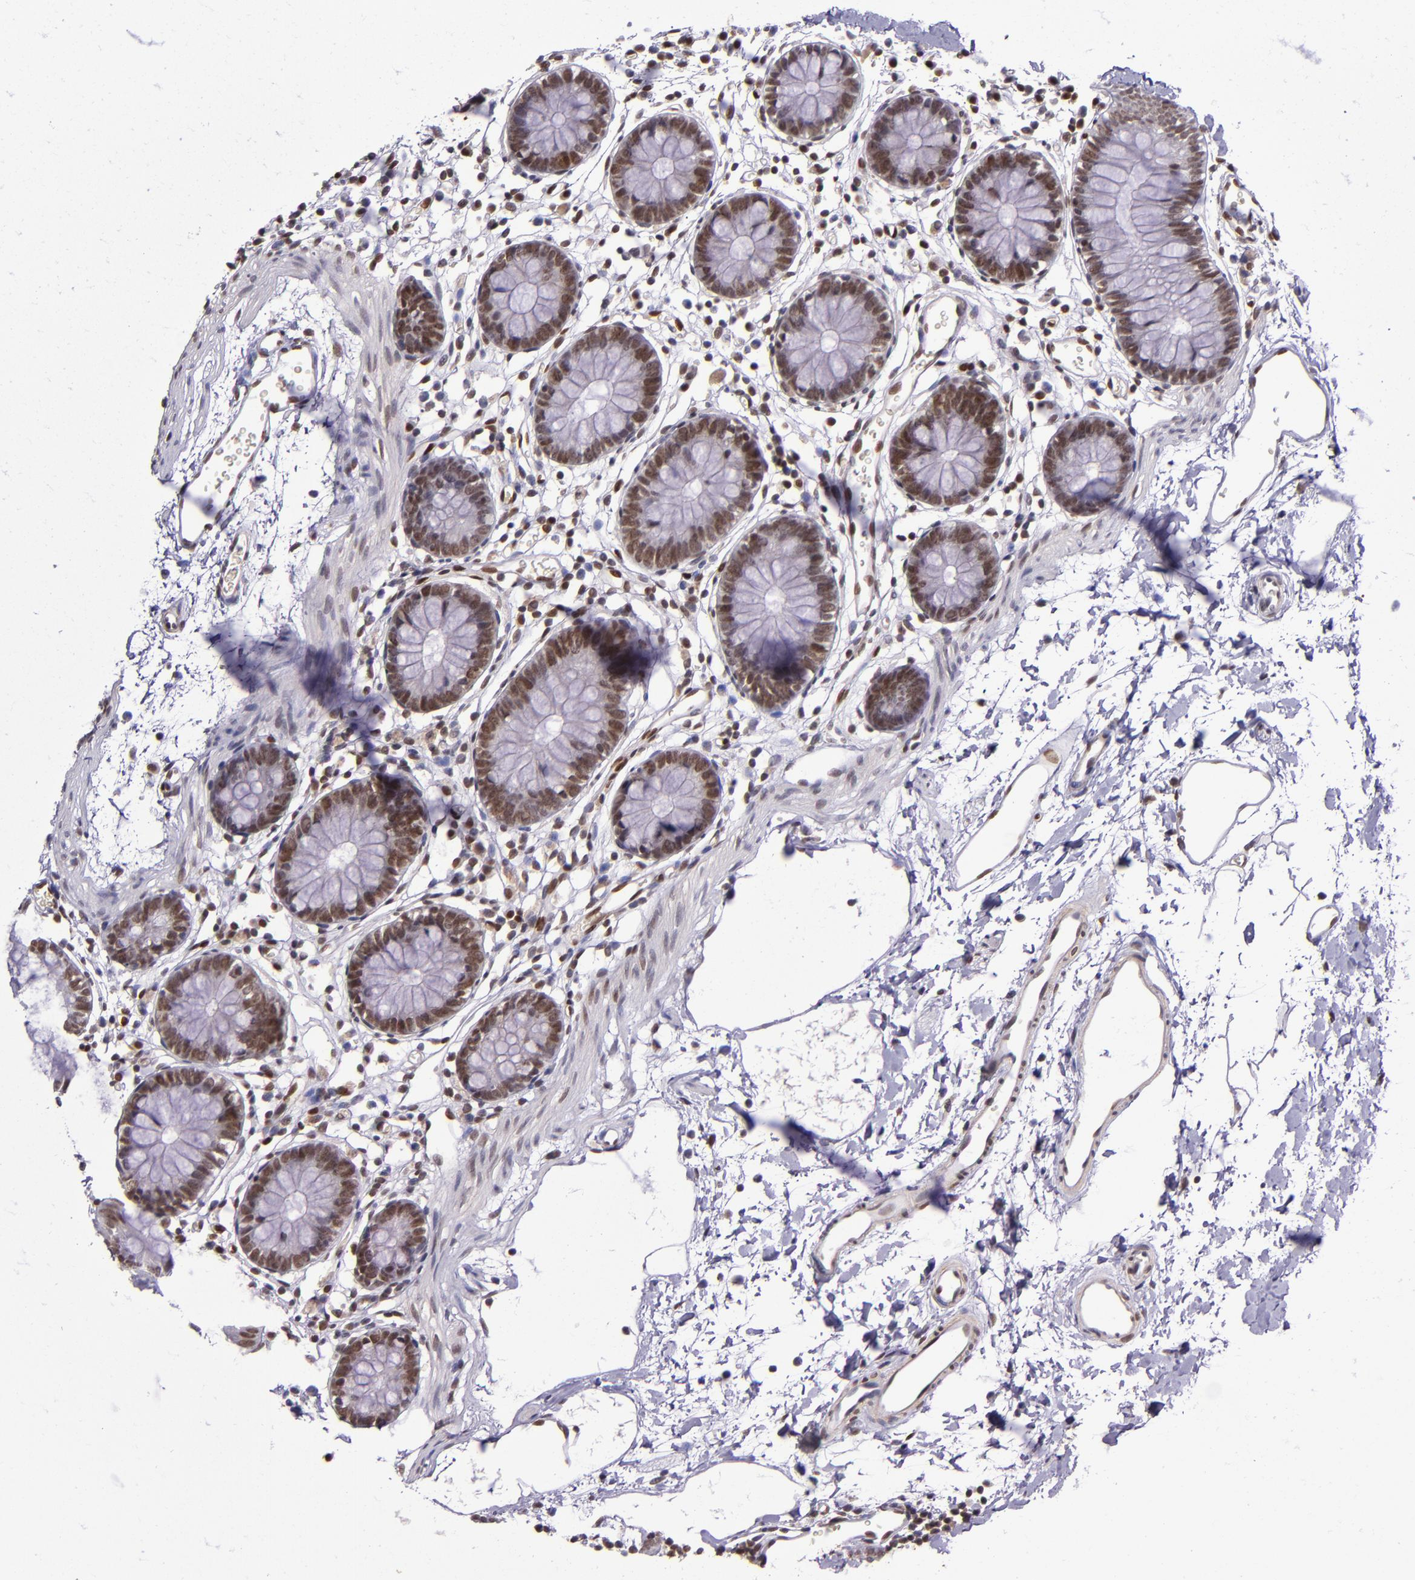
{"staining": {"intensity": "moderate", "quantity": ">75%", "location": "nuclear"}, "tissue": "colon", "cell_type": "Endothelial cells", "image_type": "normal", "snomed": [{"axis": "morphology", "description": "Normal tissue, NOS"}, {"axis": "topography", "description": "Colon"}], "caption": "Protein staining reveals moderate nuclear expression in approximately >75% of endothelial cells in unremarkable colon.", "gene": "MGMT", "patient": {"sex": "male", "age": 14}}